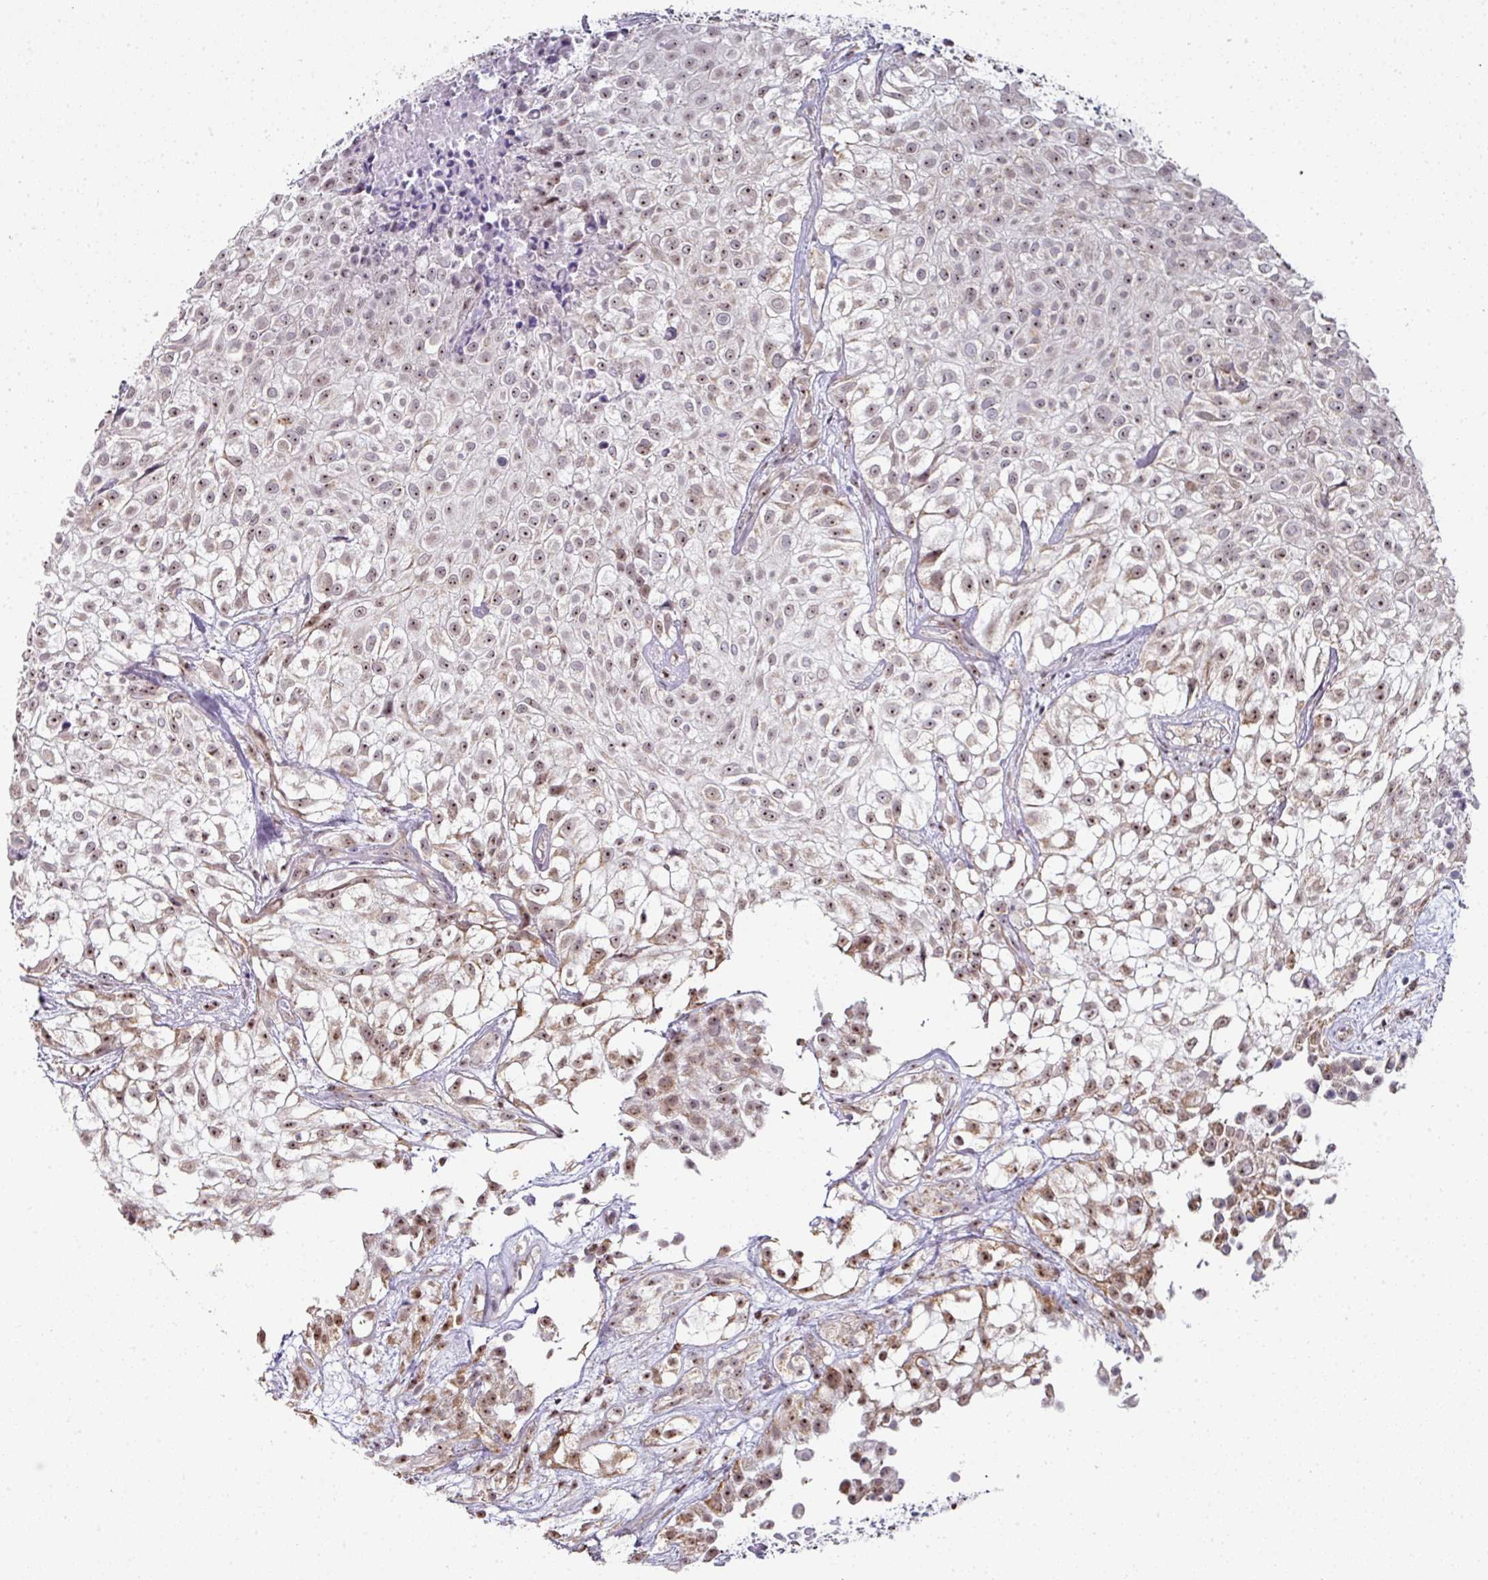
{"staining": {"intensity": "weak", "quantity": ">75%", "location": "nuclear"}, "tissue": "urothelial cancer", "cell_type": "Tumor cells", "image_type": "cancer", "snomed": [{"axis": "morphology", "description": "Urothelial carcinoma, High grade"}, {"axis": "topography", "description": "Urinary bladder"}], "caption": "Urothelial cancer was stained to show a protein in brown. There is low levels of weak nuclear staining in about >75% of tumor cells.", "gene": "NACC2", "patient": {"sex": "male", "age": 56}}